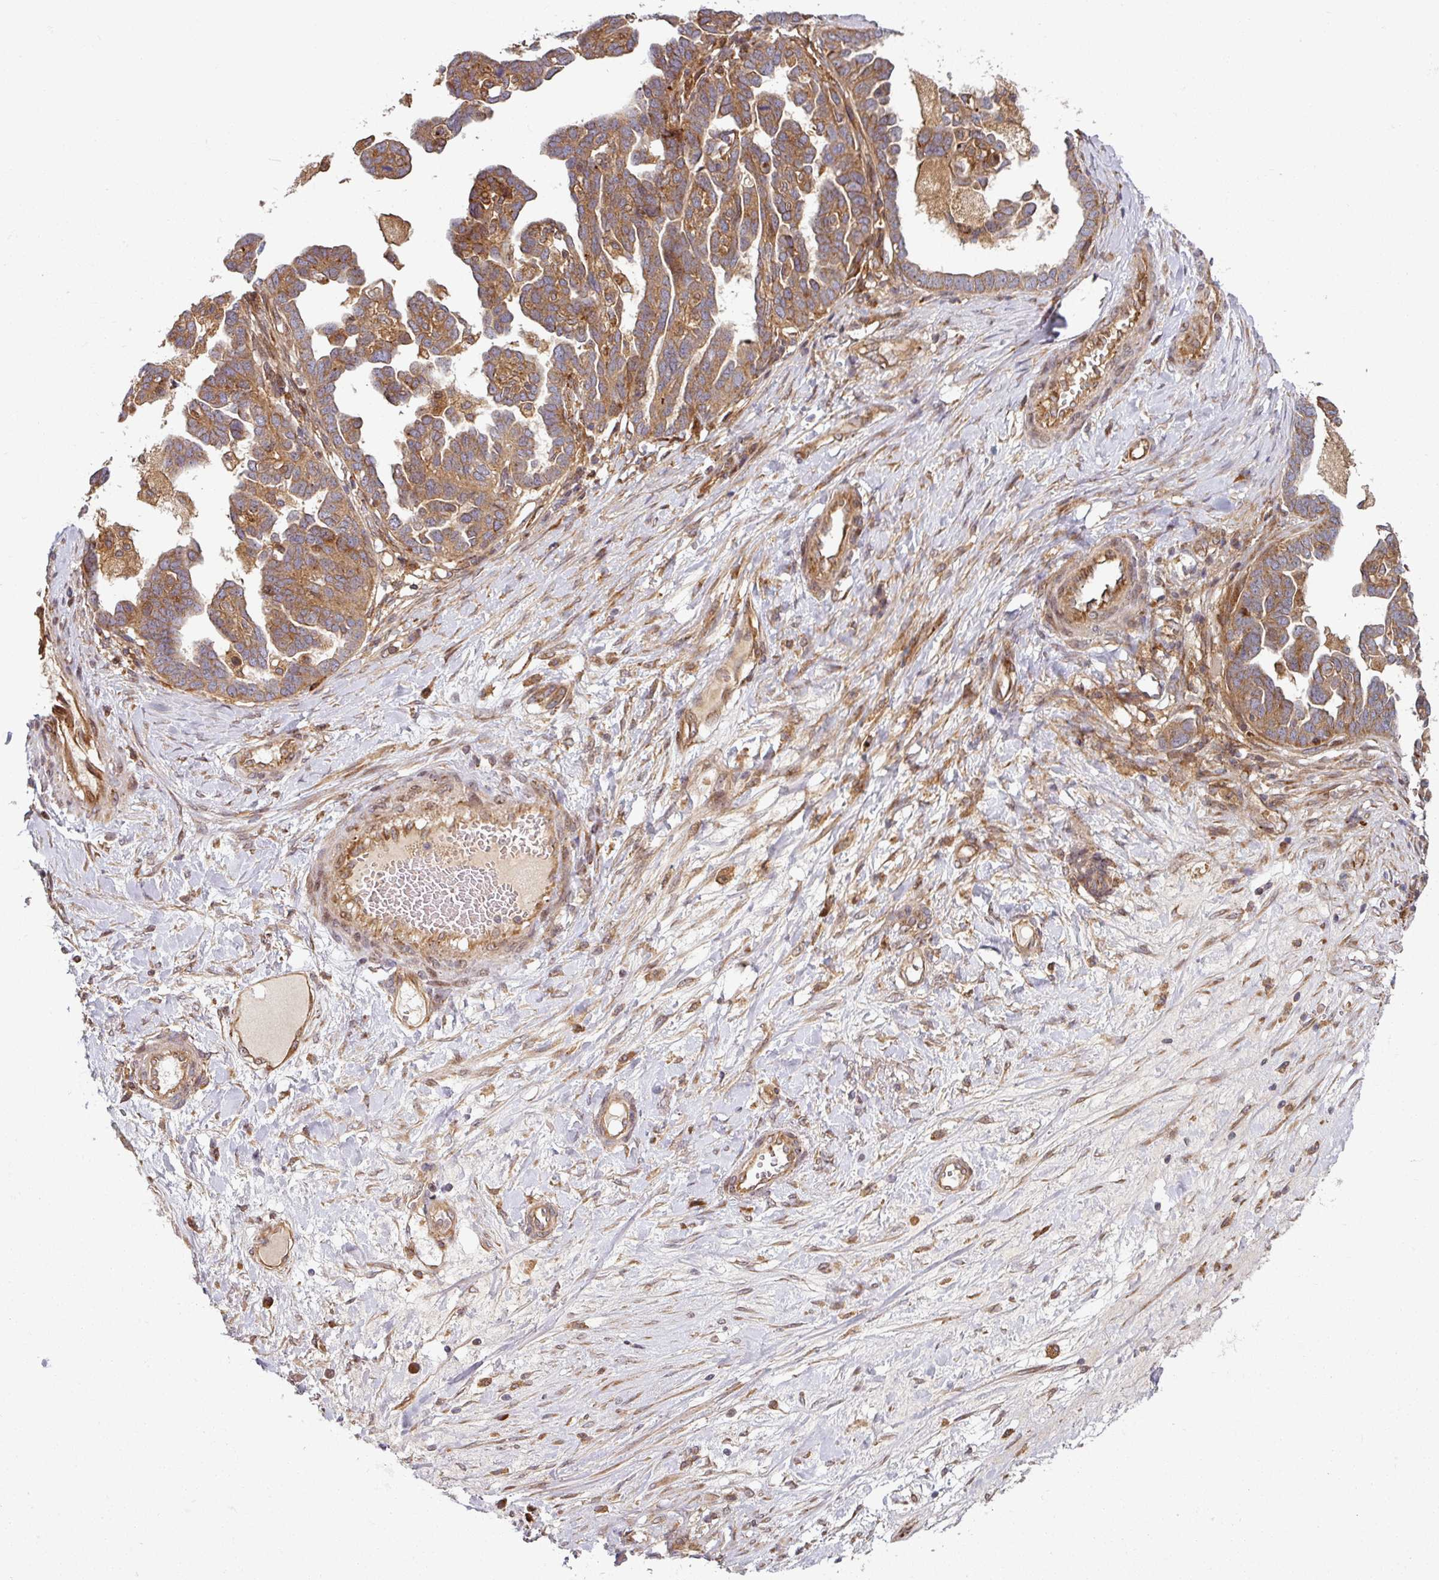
{"staining": {"intensity": "moderate", "quantity": ">75%", "location": "cytoplasmic/membranous"}, "tissue": "ovarian cancer", "cell_type": "Tumor cells", "image_type": "cancer", "snomed": [{"axis": "morphology", "description": "Cystadenocarcinoma, serous, NOS"}, {"axis": "topography", "description": "Ovary"}], "caption": "Approximately >75% of tumor cells in human ovarian cancer display moderate cytoplasmic/membranous protein positivity as visualized by brown immunohistochemical staining.", "gene": "RAB5A", "patient": {"sex": "female", "age": 54}}